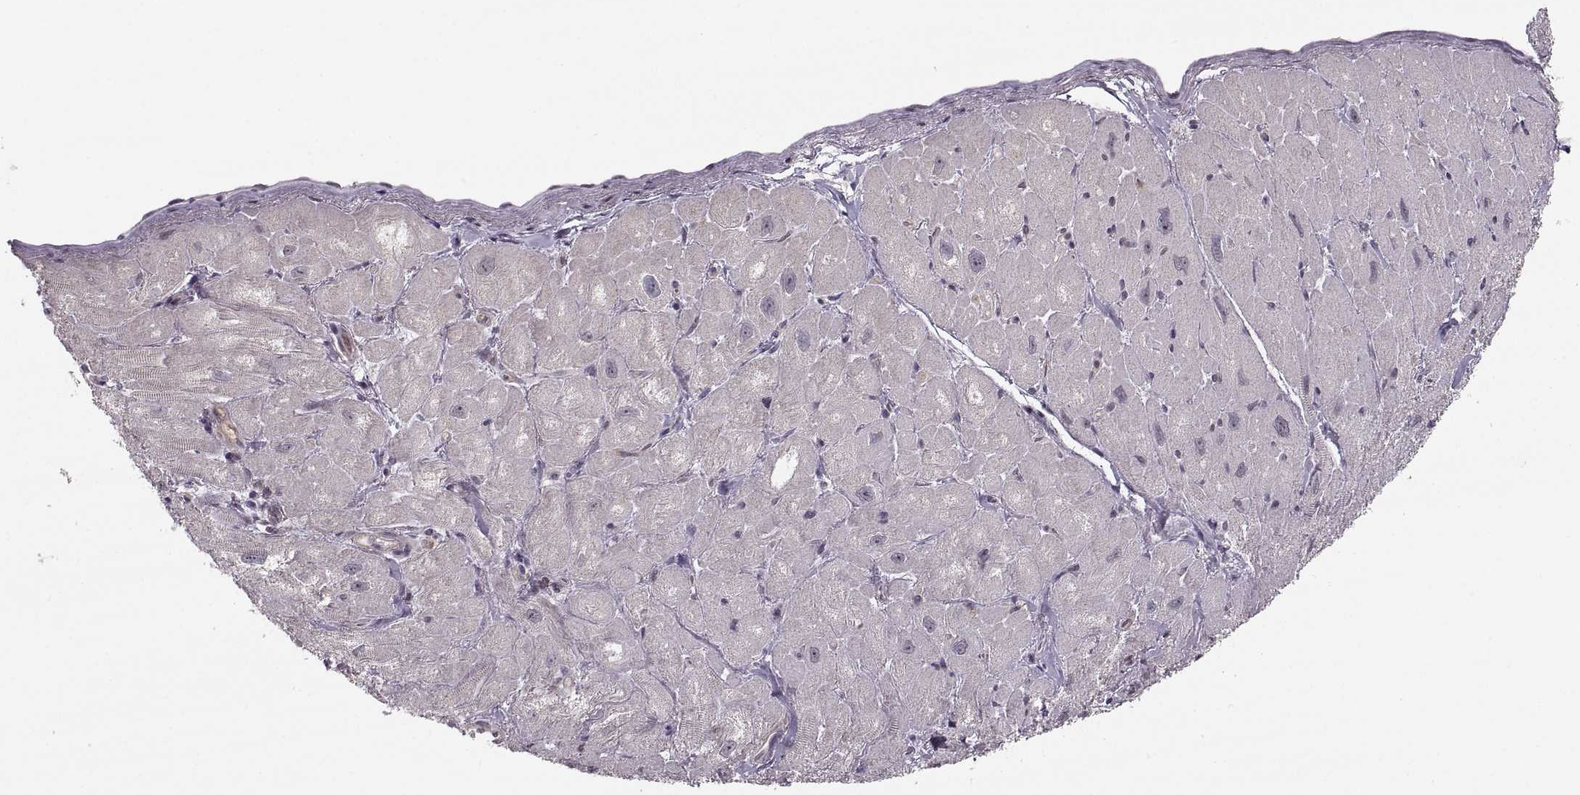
{"staining": {"intensity": "negative", "quantity": "none", "location": "none"}, "tissue": "heart muscle", "cell_type": "Cardiomyocytes", "image_type": "normal", "snomed": [{"axis": "morphology", "description": "Normal tissue, NOS"}, {"axis": "topography", "description": "Heart"}], "caption": "Photomicrograph shows no significant protein expression in cardiomyocytes of normal heart muscle.", "gene": "LUZP2", "patient": {"sex": "male", "age": 60}}